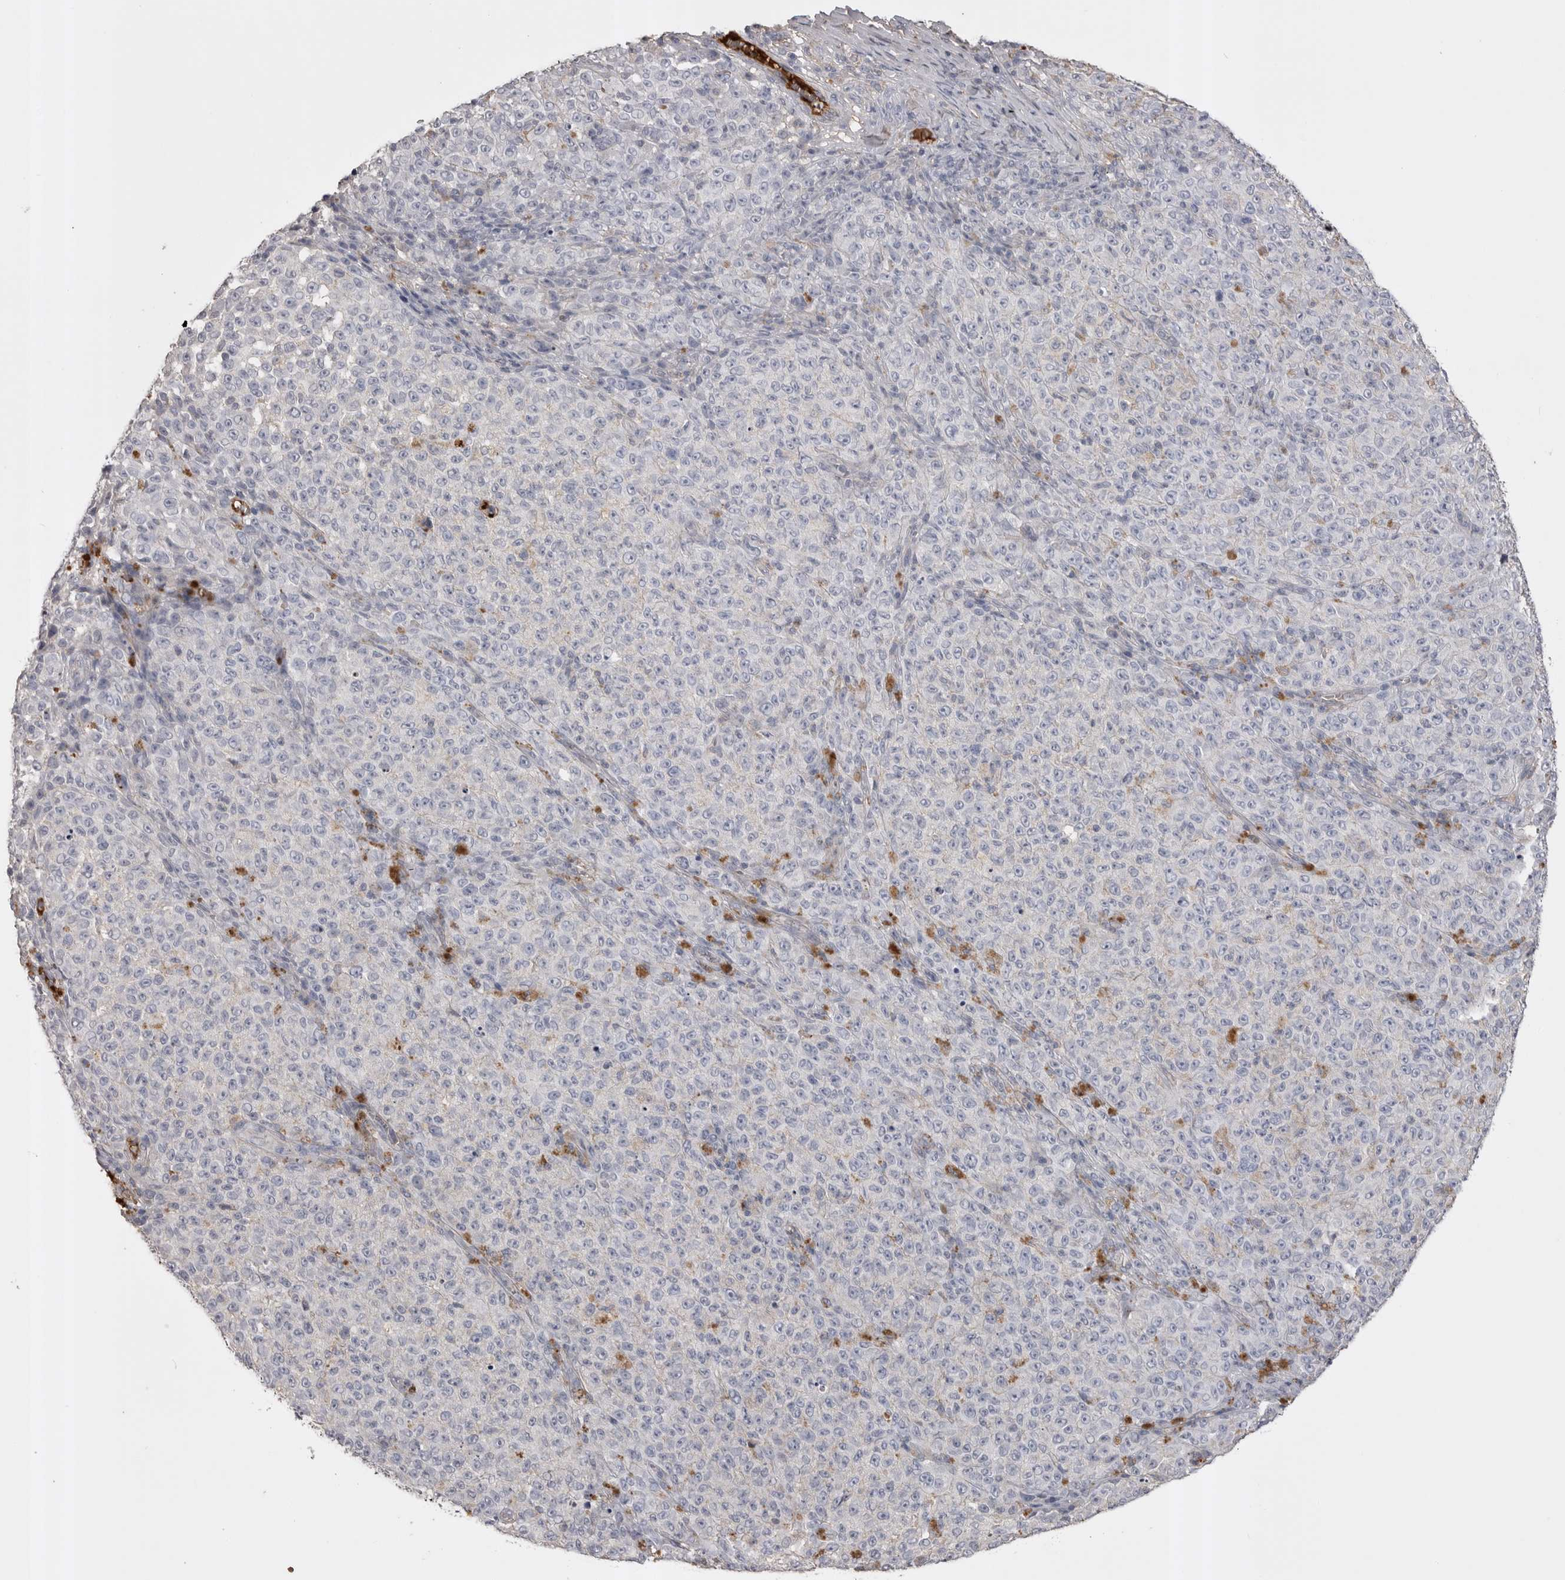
{"staining": {"intensity": "negative", "quantity": "none", "location": "none"}, "tissue": "melanoma", "cell_type": "Tumor cells", "image_type": "cancer", "snomed": [{"axis": "morphology", "description": "Malignant melanoma, NOS"}, {"axis": "topography", "description": "Skin"}], "caption": "The histopathology image reveals no staining of tumor cells in melanoma.", "gene": "AHSG", "patient": {"sex": "female", "age": 82}}